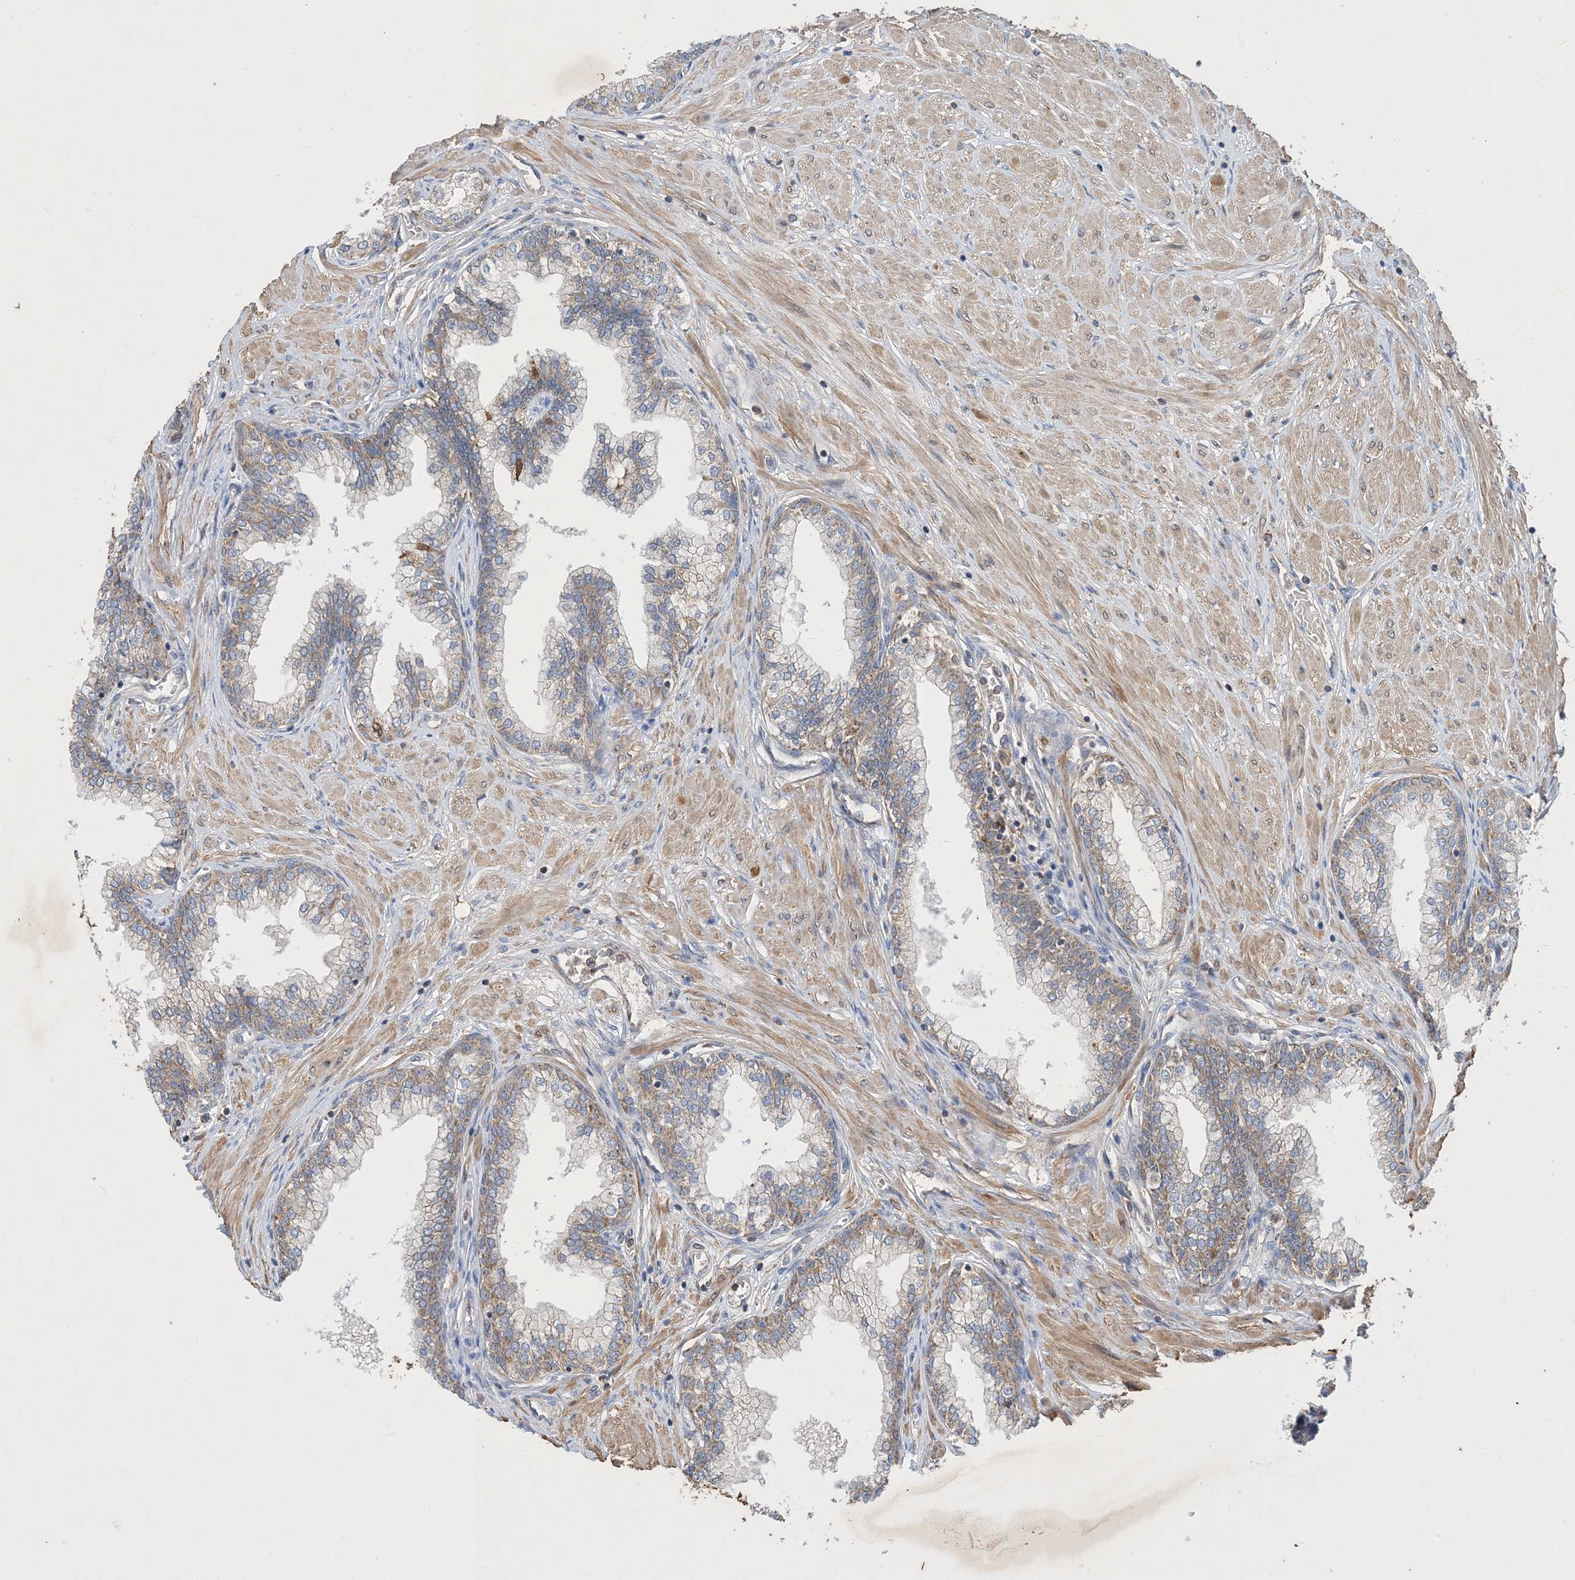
{"staining": {"intensity": "strong", "quantity": "<25%", "location": "cytoplasmic/membranous"}, "tissue": "prostate", "cell_type": "Glandular cells", "image_type": "normal", "snomed": [{"axis": "morphology", "description": "Normal tissue, NOS"}, {"axis": "morphology", "description": "Urothelial carcinoma, Low grade"}, {"axis": "topography", "description": "Urinary bladder"}, {"axis": "topography", "description": "Prostate"}], "caption": "This histopathology image displays immunohistochemistry (IHC) staining of normal prostate, with medium strong cytoplasmic/membranous staining in approximately <25% of glandular cells.", "gene": "STK19", "patient": {"sex": "male", "age": 60}}